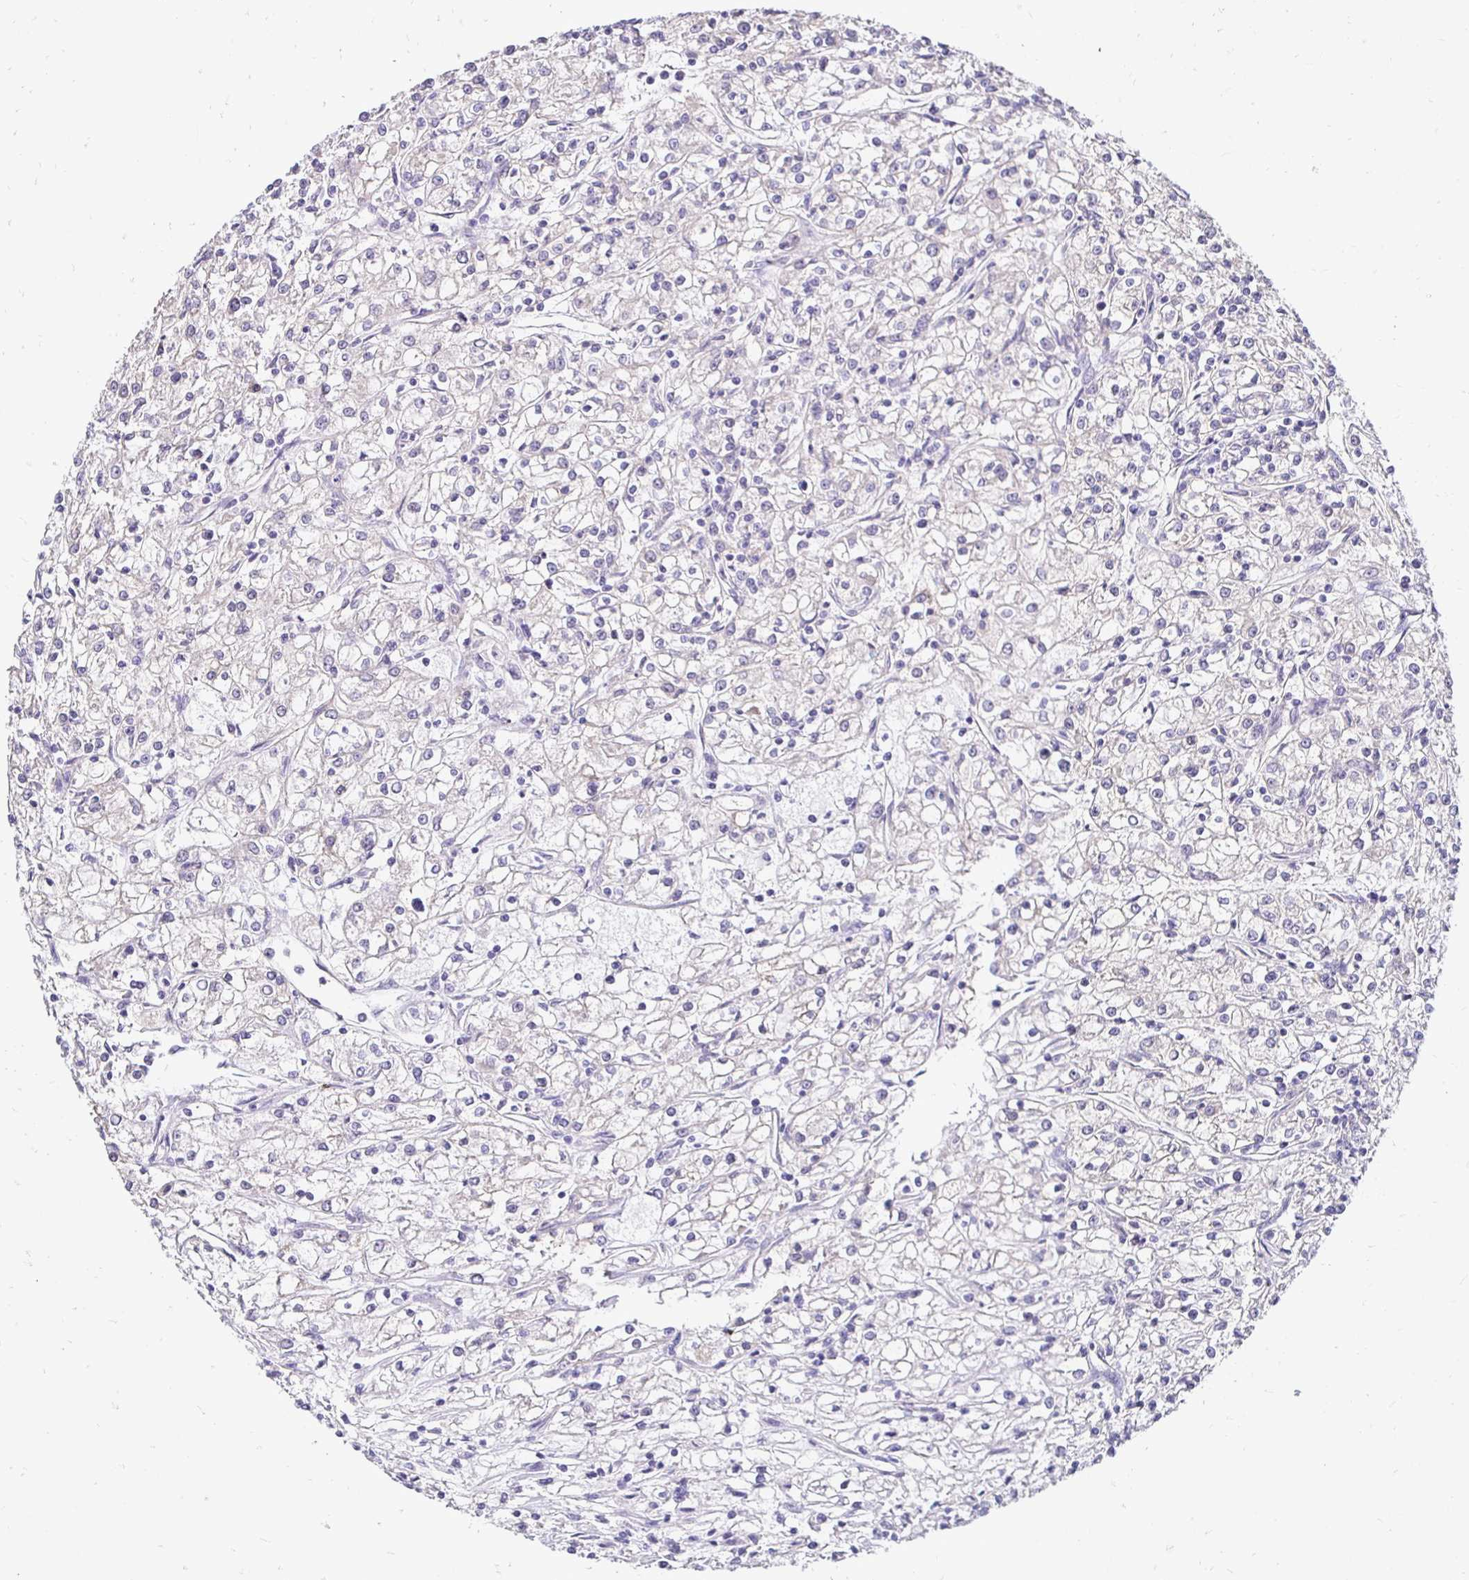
{"staining": {"intensity": "negative", "quantity": "none", "location": "none"}, "tissue": "renal cancer", "cell_type": "Tumor cells", "image_type": "cancer", "snomed": [{"axis": "morphology", "description": "Adenocarcinoma, NOS"}, {"axis": "topography", "description": "Kidney"}], "caption": "Tumor cells are negative for brown protein staining in renal cancer.", "gene": "SLC9A1", "patient": {"sex": "female", "age": 59}}